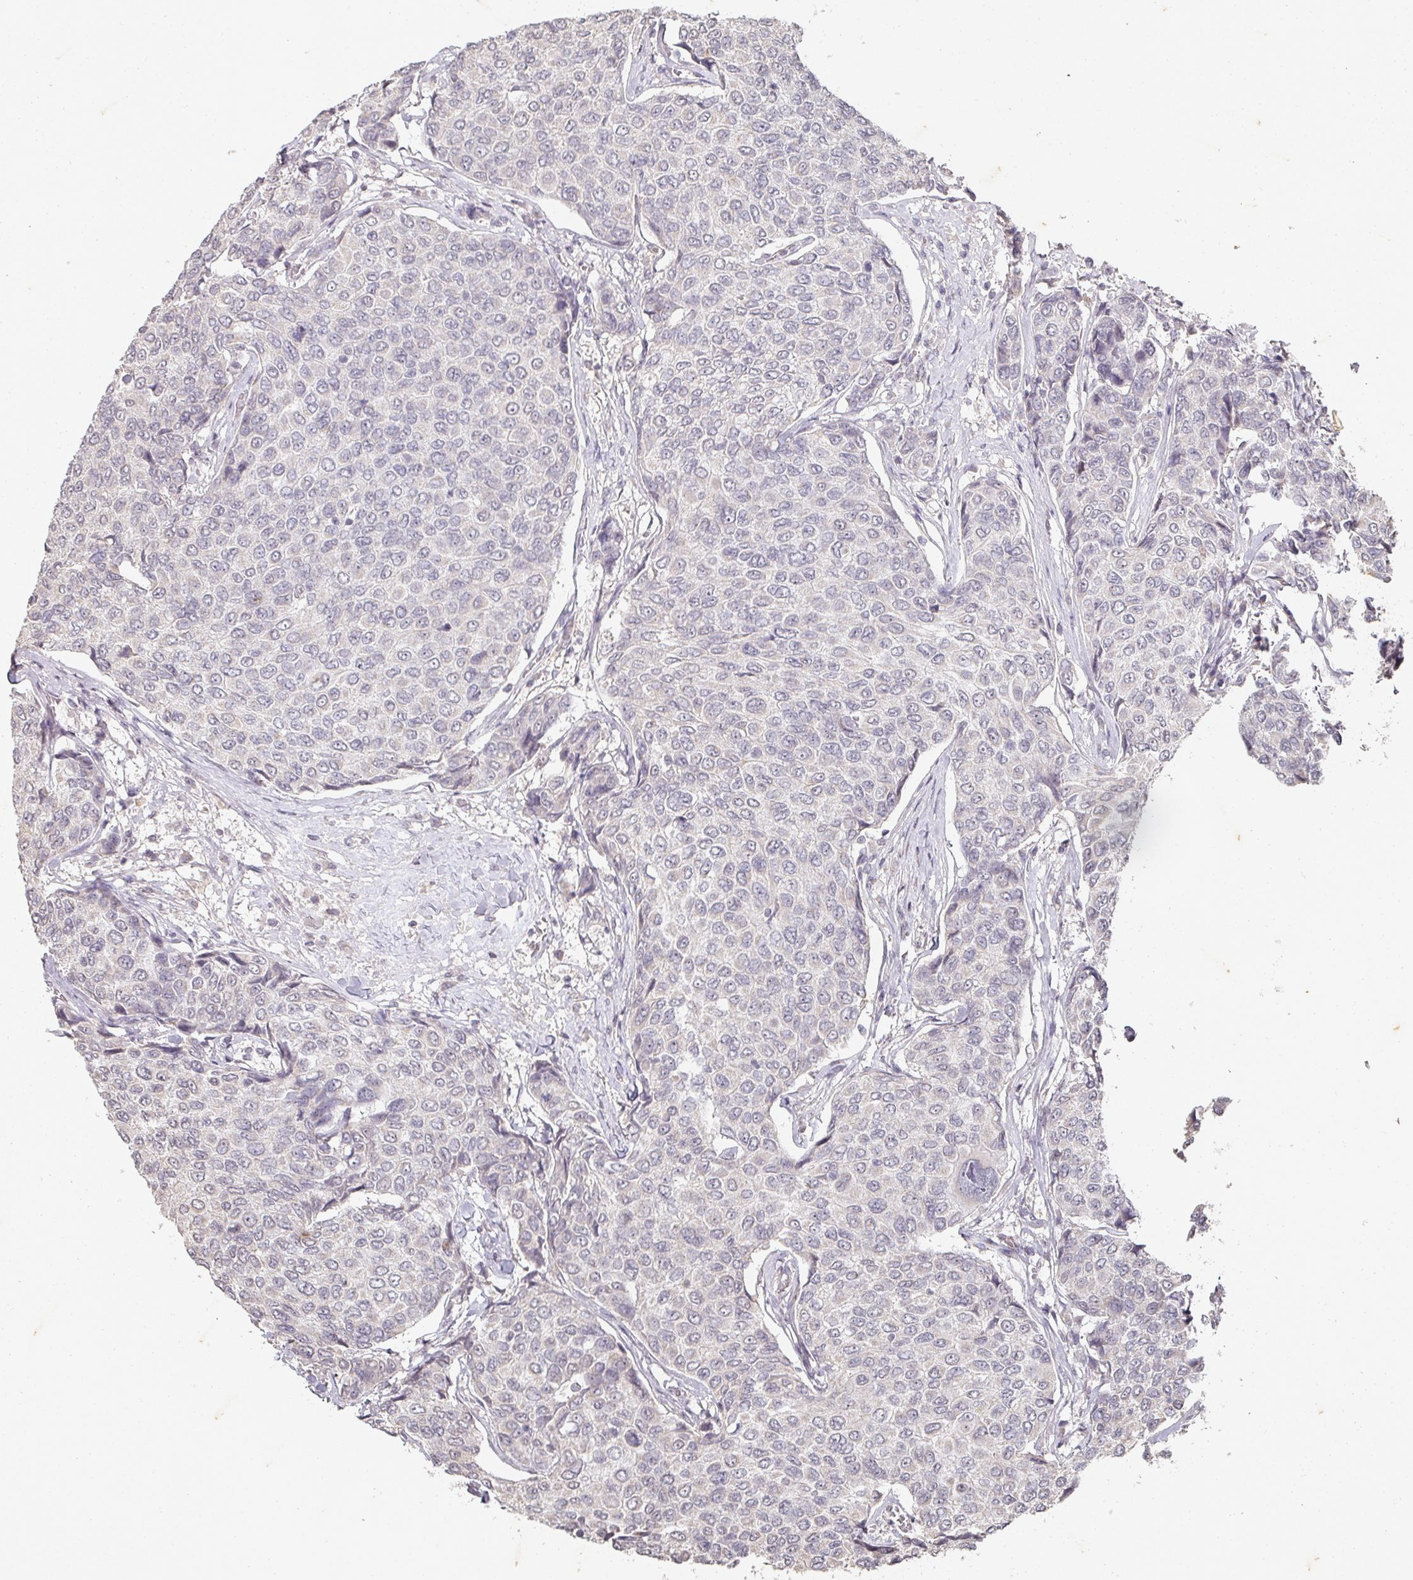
{"staining": {"intensity": "negative", "quantity": "none", "location": "none"}, "tissue": "breast cancer", "cell_type": "Tumor cells", "image_type": "cancer", "snomed": [{"axis": "morphology", "description": "Duct carcinoma"}, {"axis": "topography", "description": "Breast"}], "caption": "Tumor cells are negative for protein expression in human invasive ductal carcinoma (breast).", "gene": "CAPN5", "patient": {"sex": "female", "age": 55}}